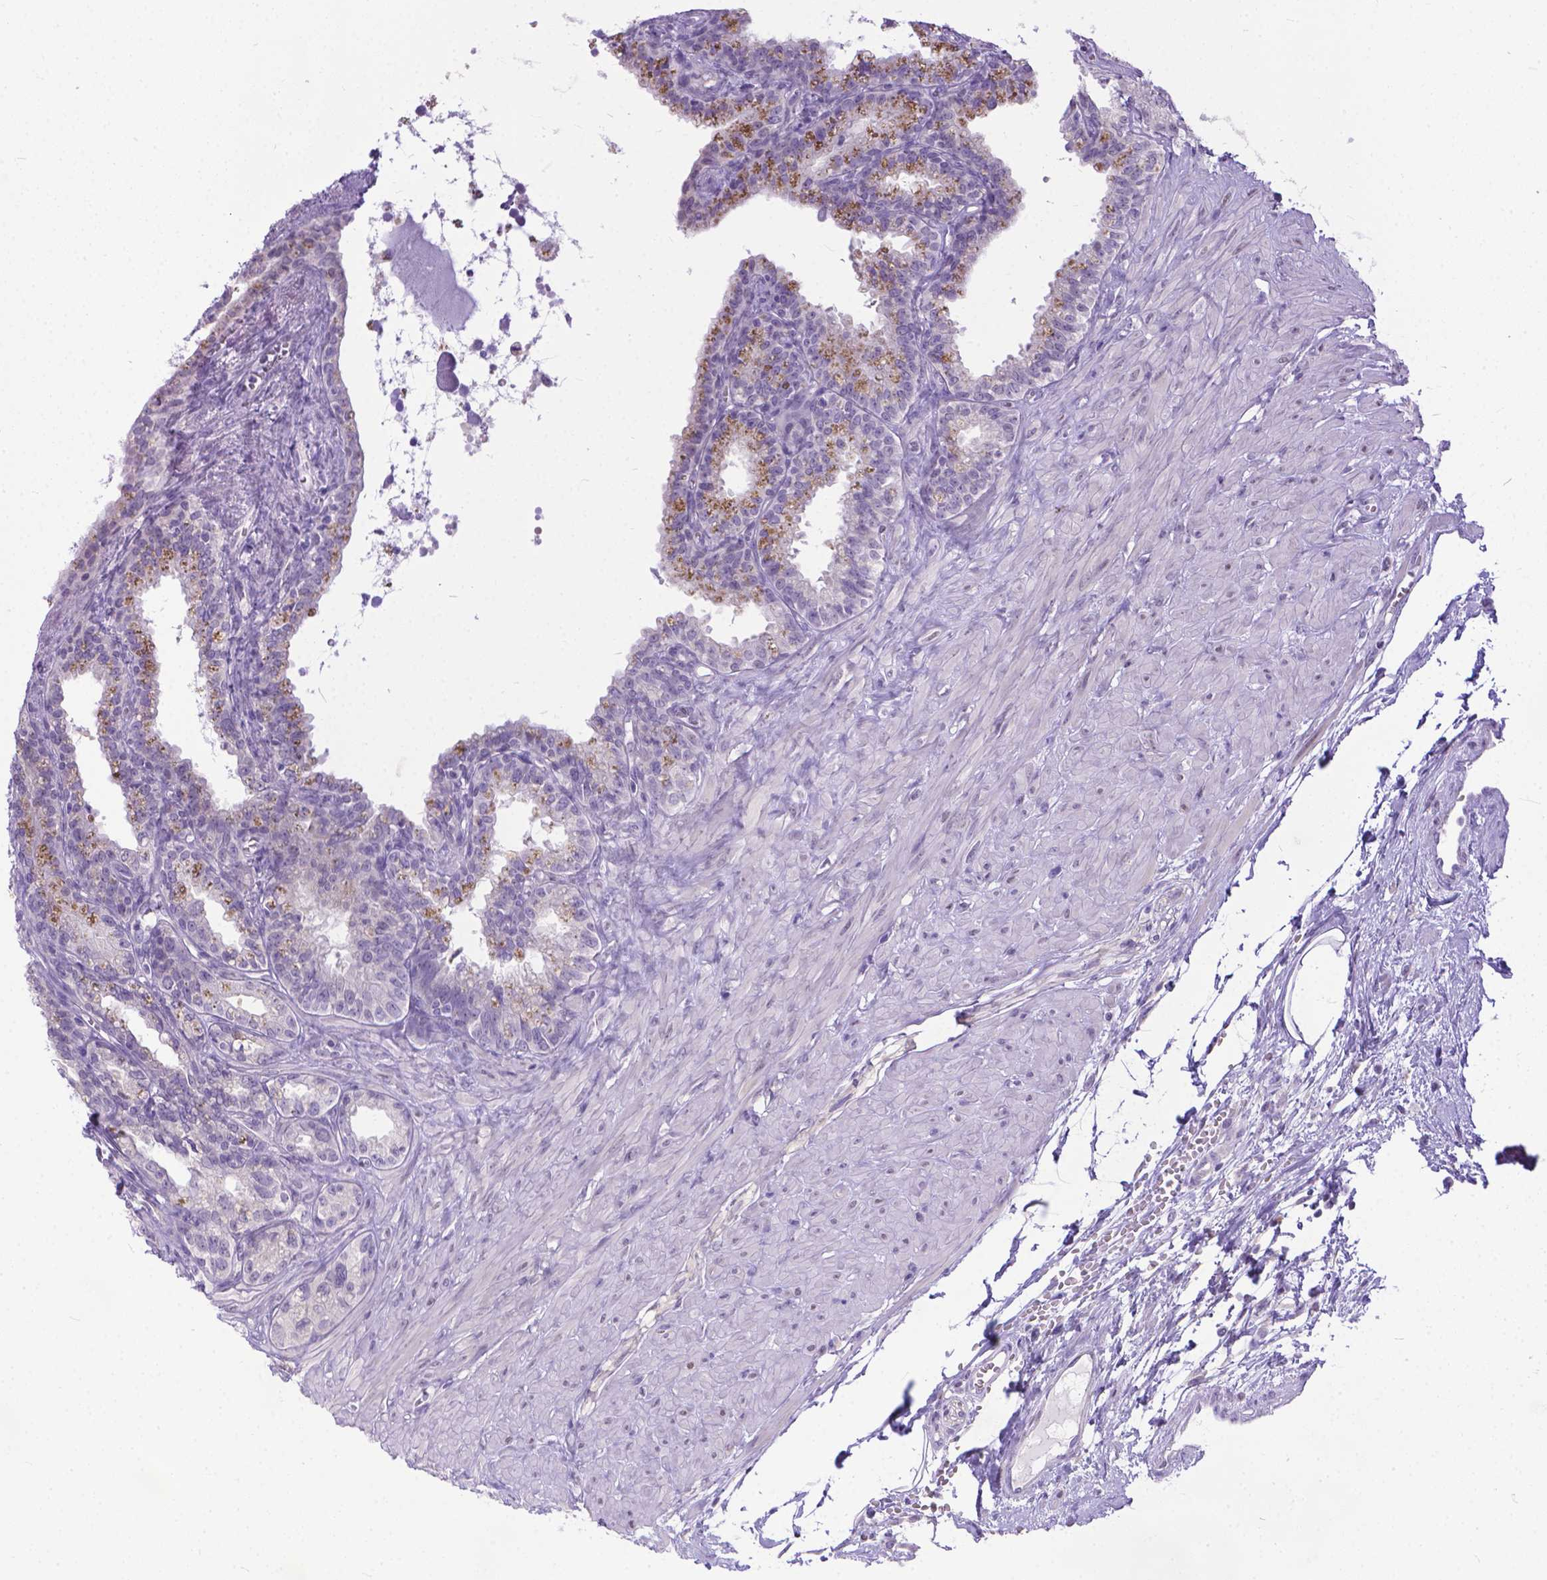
{"staining": {"intensity": "negative", "quantity": "none", "location": "none"}, "tissue": "seminal vesicle", "cell_type": "Glandular cells", "image_type": "normal", "snomed": [{"axis": "morphology", "description": "Normal tissue, NOS"}, {"axis": "morphology", "description": "Urothelial carcinoma, NOS"}, {"axis": "topography", "description": "Urinary bladder"}, {"axis": "topography", "description": "Seminal veicle"}], "caption": "Histopathology image shows no protein staining in glandular cells of normal seminal vesicle.", "gene": "TTLL6", "patient": {"sex": "male", "age": 76}}